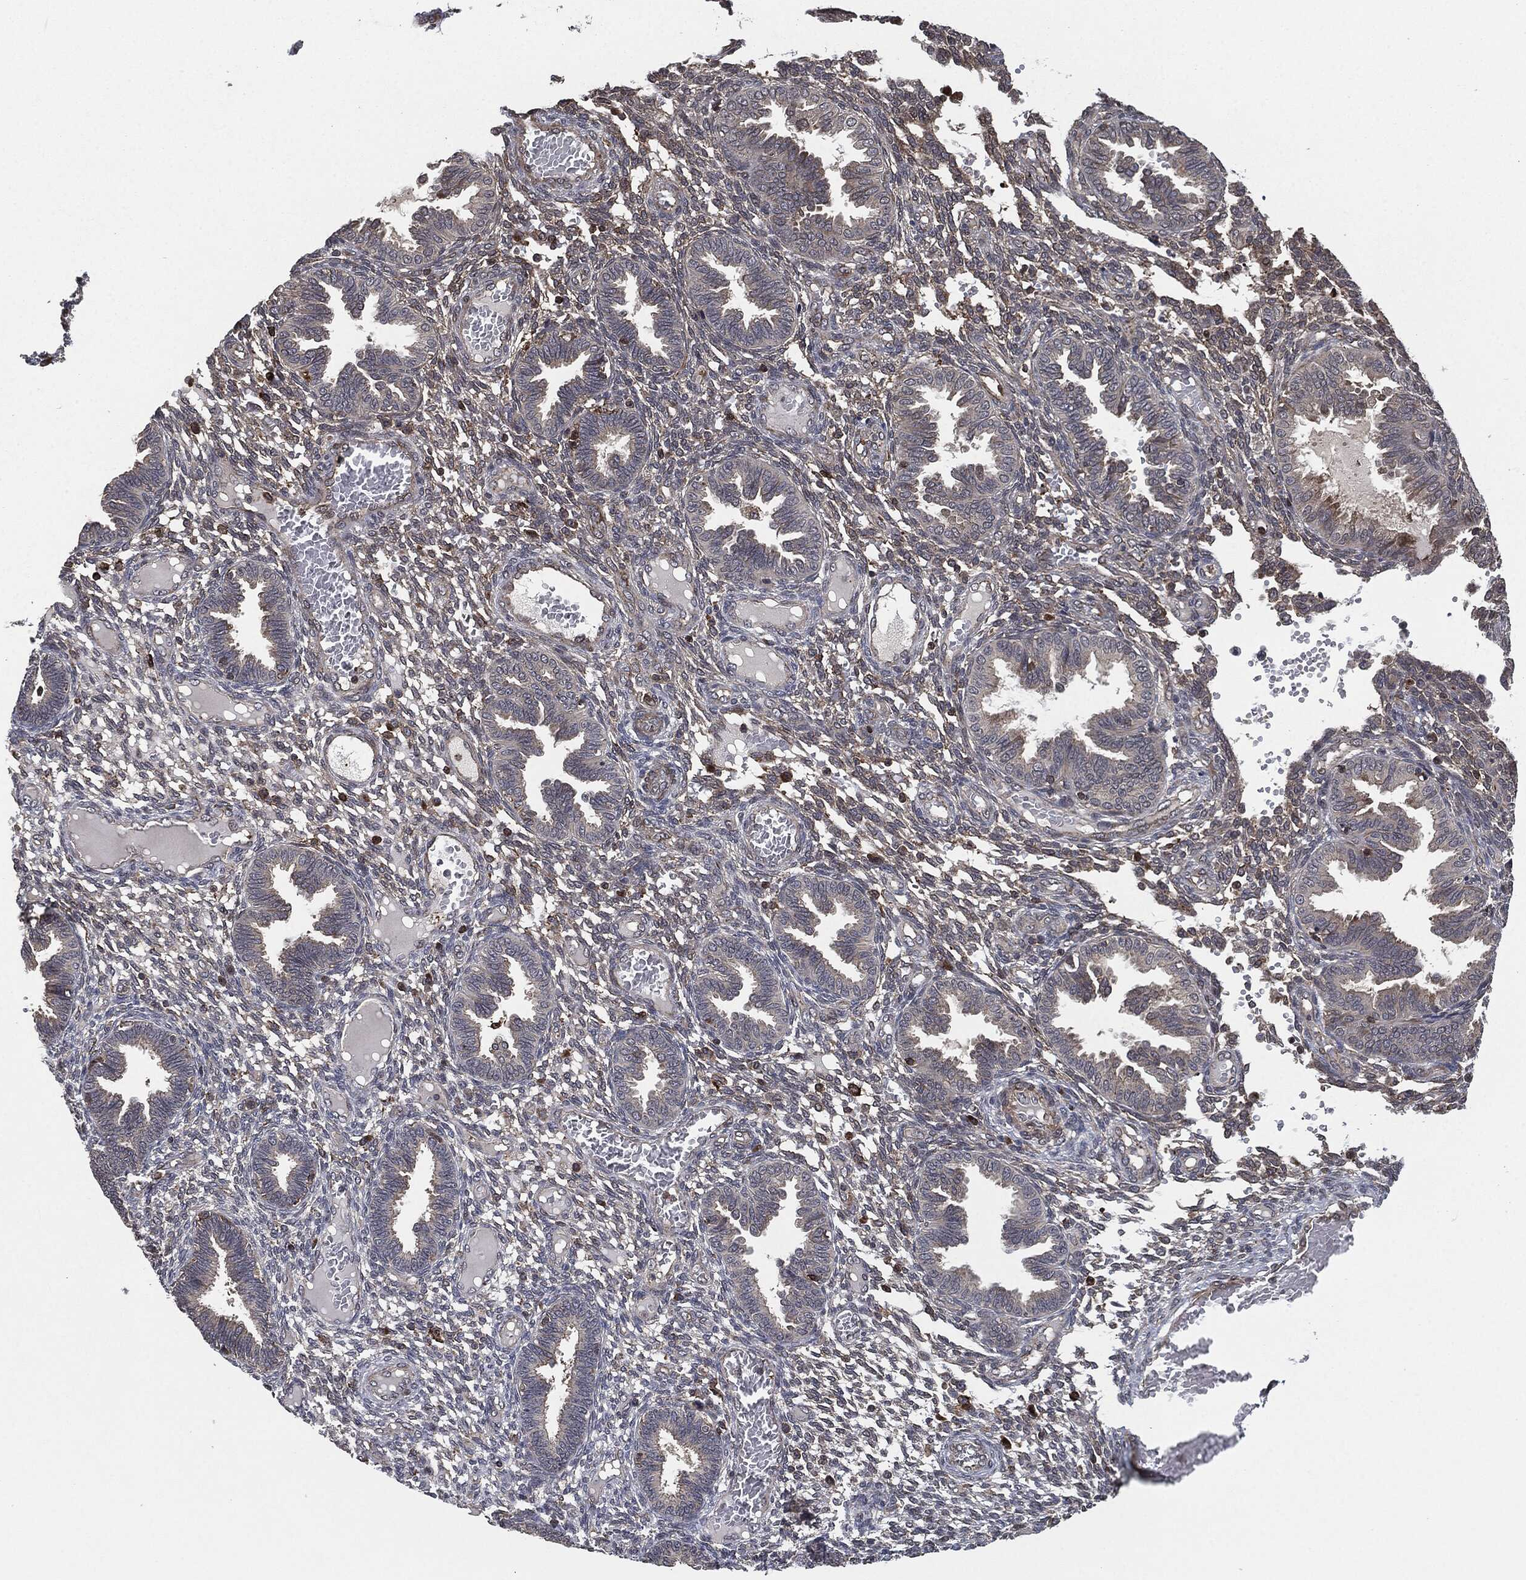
{"staining": {"intensity": "negative", "quantity": "none", "location": "none"}, "tissue": "endometrium", "cell_type": "Cells in endometrial stroma", "image_type": "normal", "snomed": [{"axis": "morphology", "description": "Normal tissue, NOS"}, {"axis": "topography", "description": "Endometrium"}], "caption": "DAB (3,3'-diaminobenzidine) immunohistochemical staining of normal endometrium reveals no significant expression in cells in endometrial stroma. (Brightfield microscopy of DAB IHC at high magnification).", "gene": "UBR1", "patient": {"sex": "female", "age": 42}}